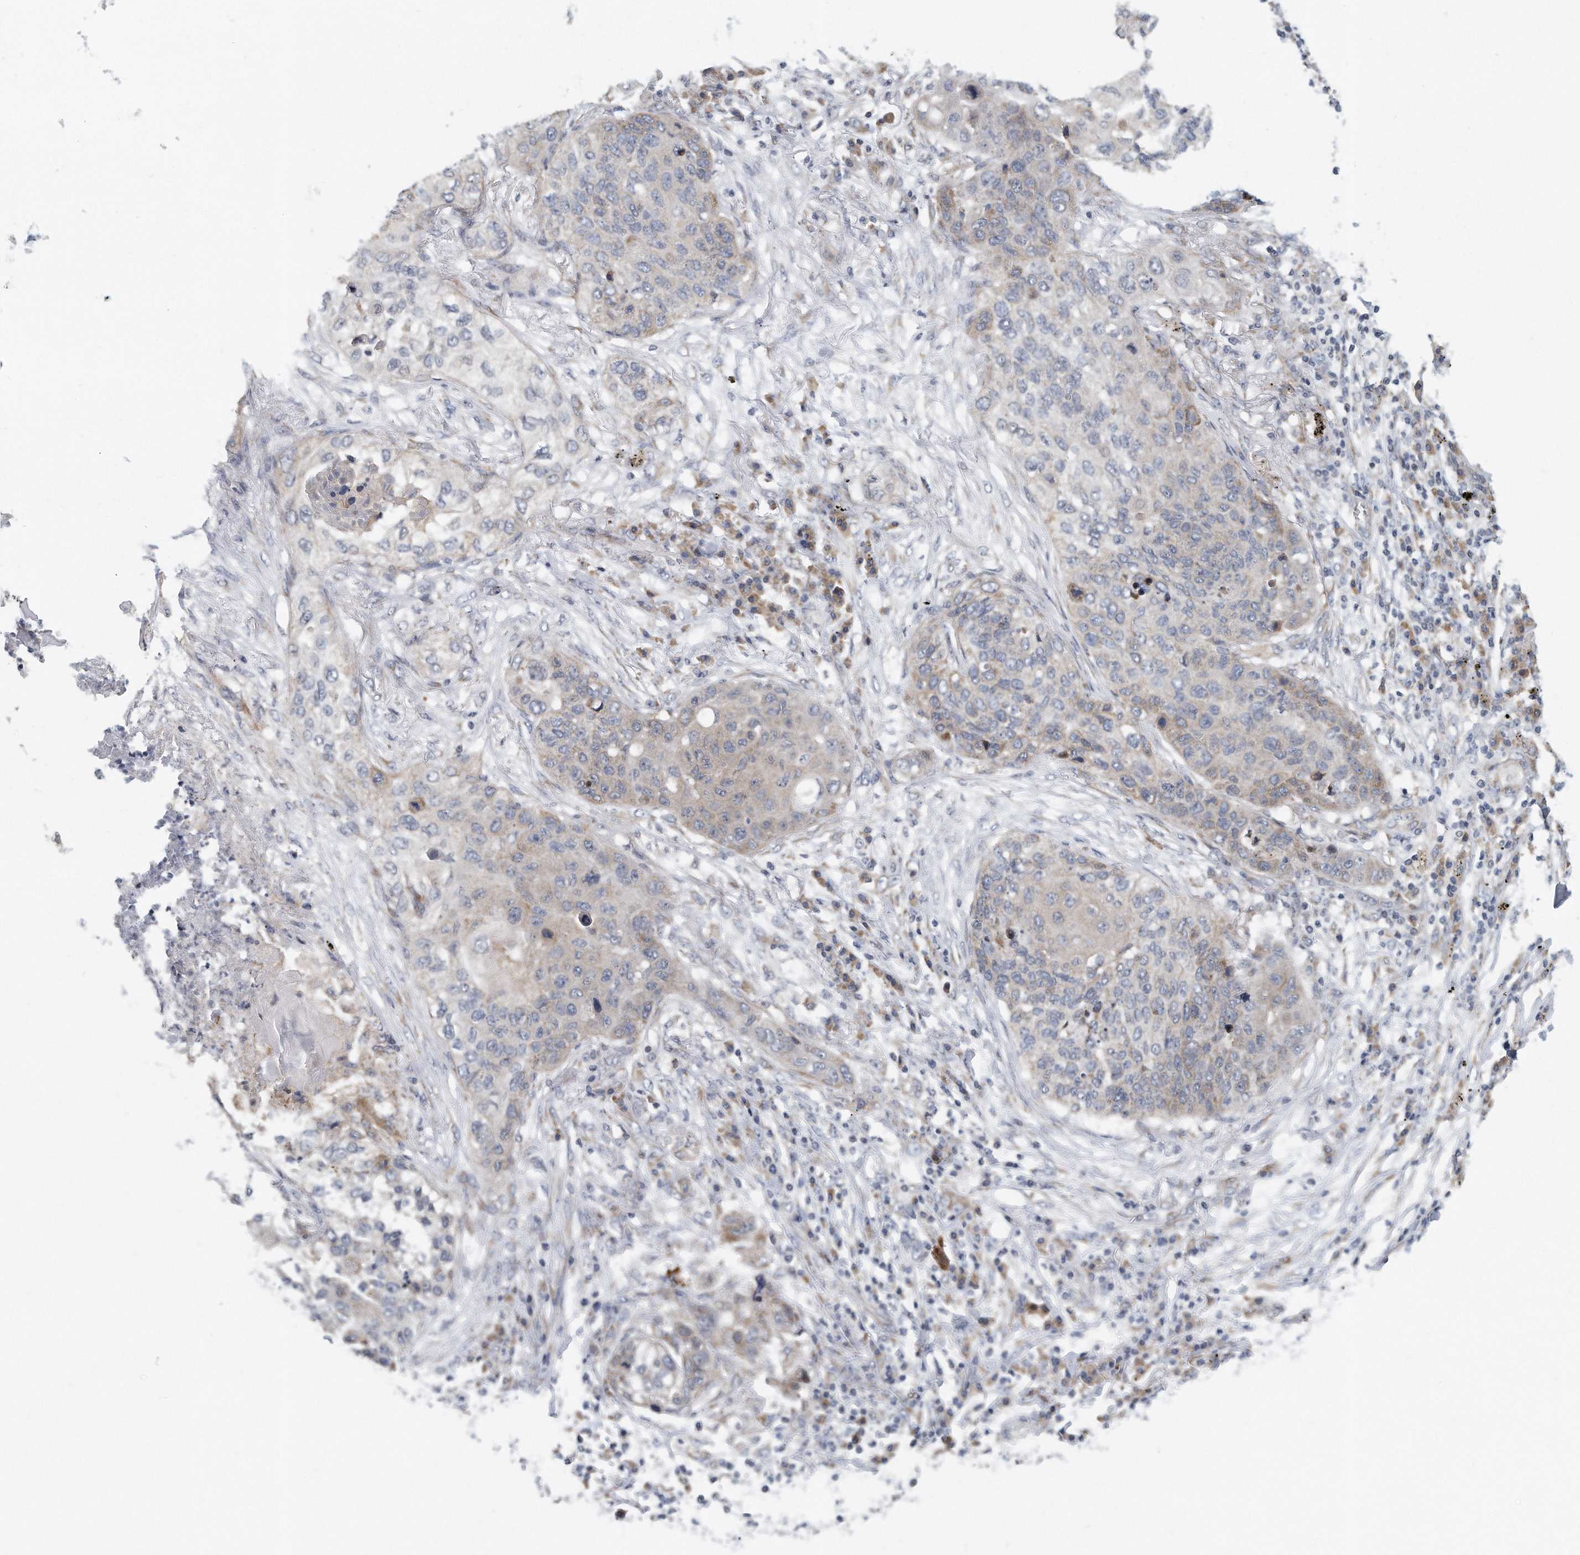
{"staining": {"intensity": "weak", "quantity": "<25%", "location": "cytoplasmic/membranous"}, "tissue": "lung cancer", "cell_type": "Tumor cells", "image_type": "cancer", "snomed": [{"axis": "morphology", "description": "Squamous cell carcinoma, NOS"}, {"axis": "topography", "description": "Lung"}], "caption": "Immunohistochemistry (IHC) histopathology image of neoplastic tissue: human squamous cell carcinoma (lung) stained with DAB demonstrates no significant protein expression in tumor cells.", "gene": "VLDLR", "patient": {"sex": "female", "age": 63}}